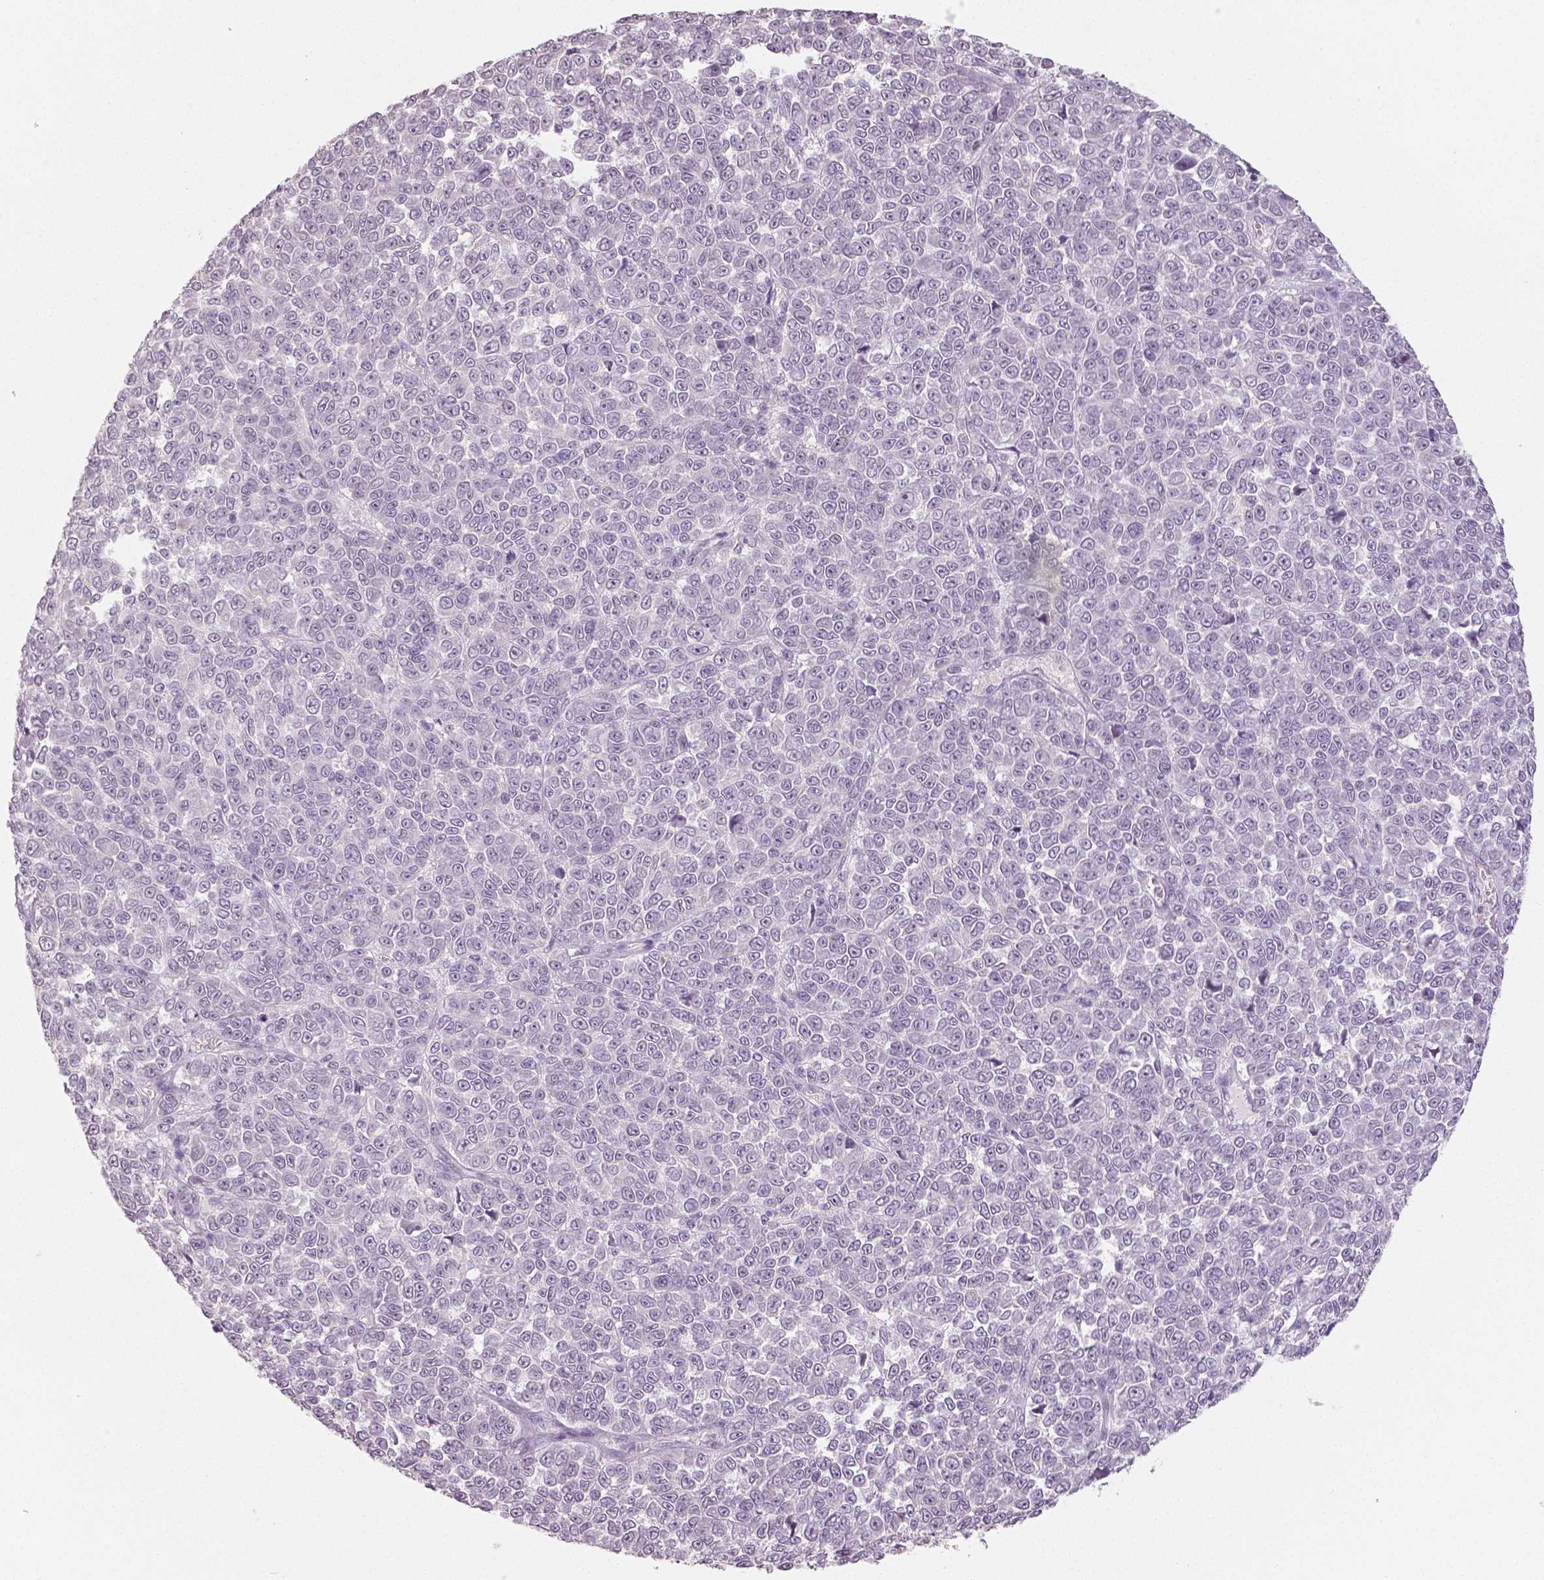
{"staining": {"intensity": "negative", "quantity": "none", "location": "none"}, "tissue": "melanoma", "cell_type": "Tumor cells", "image_type": "cancer", "snomed": [{"axis": "morphology", "description": "Malignant melanoma, NOS"}, {"axis": "topography", "description": "Skin"}], "caption": "Immunohistochemical staining of melanoma reveals no significant expression in tumor cells. (DAB IHC with hematoxylin counter stain).", "gene": "NECAB1", "patient": {"sex": "female", "age": 95}}